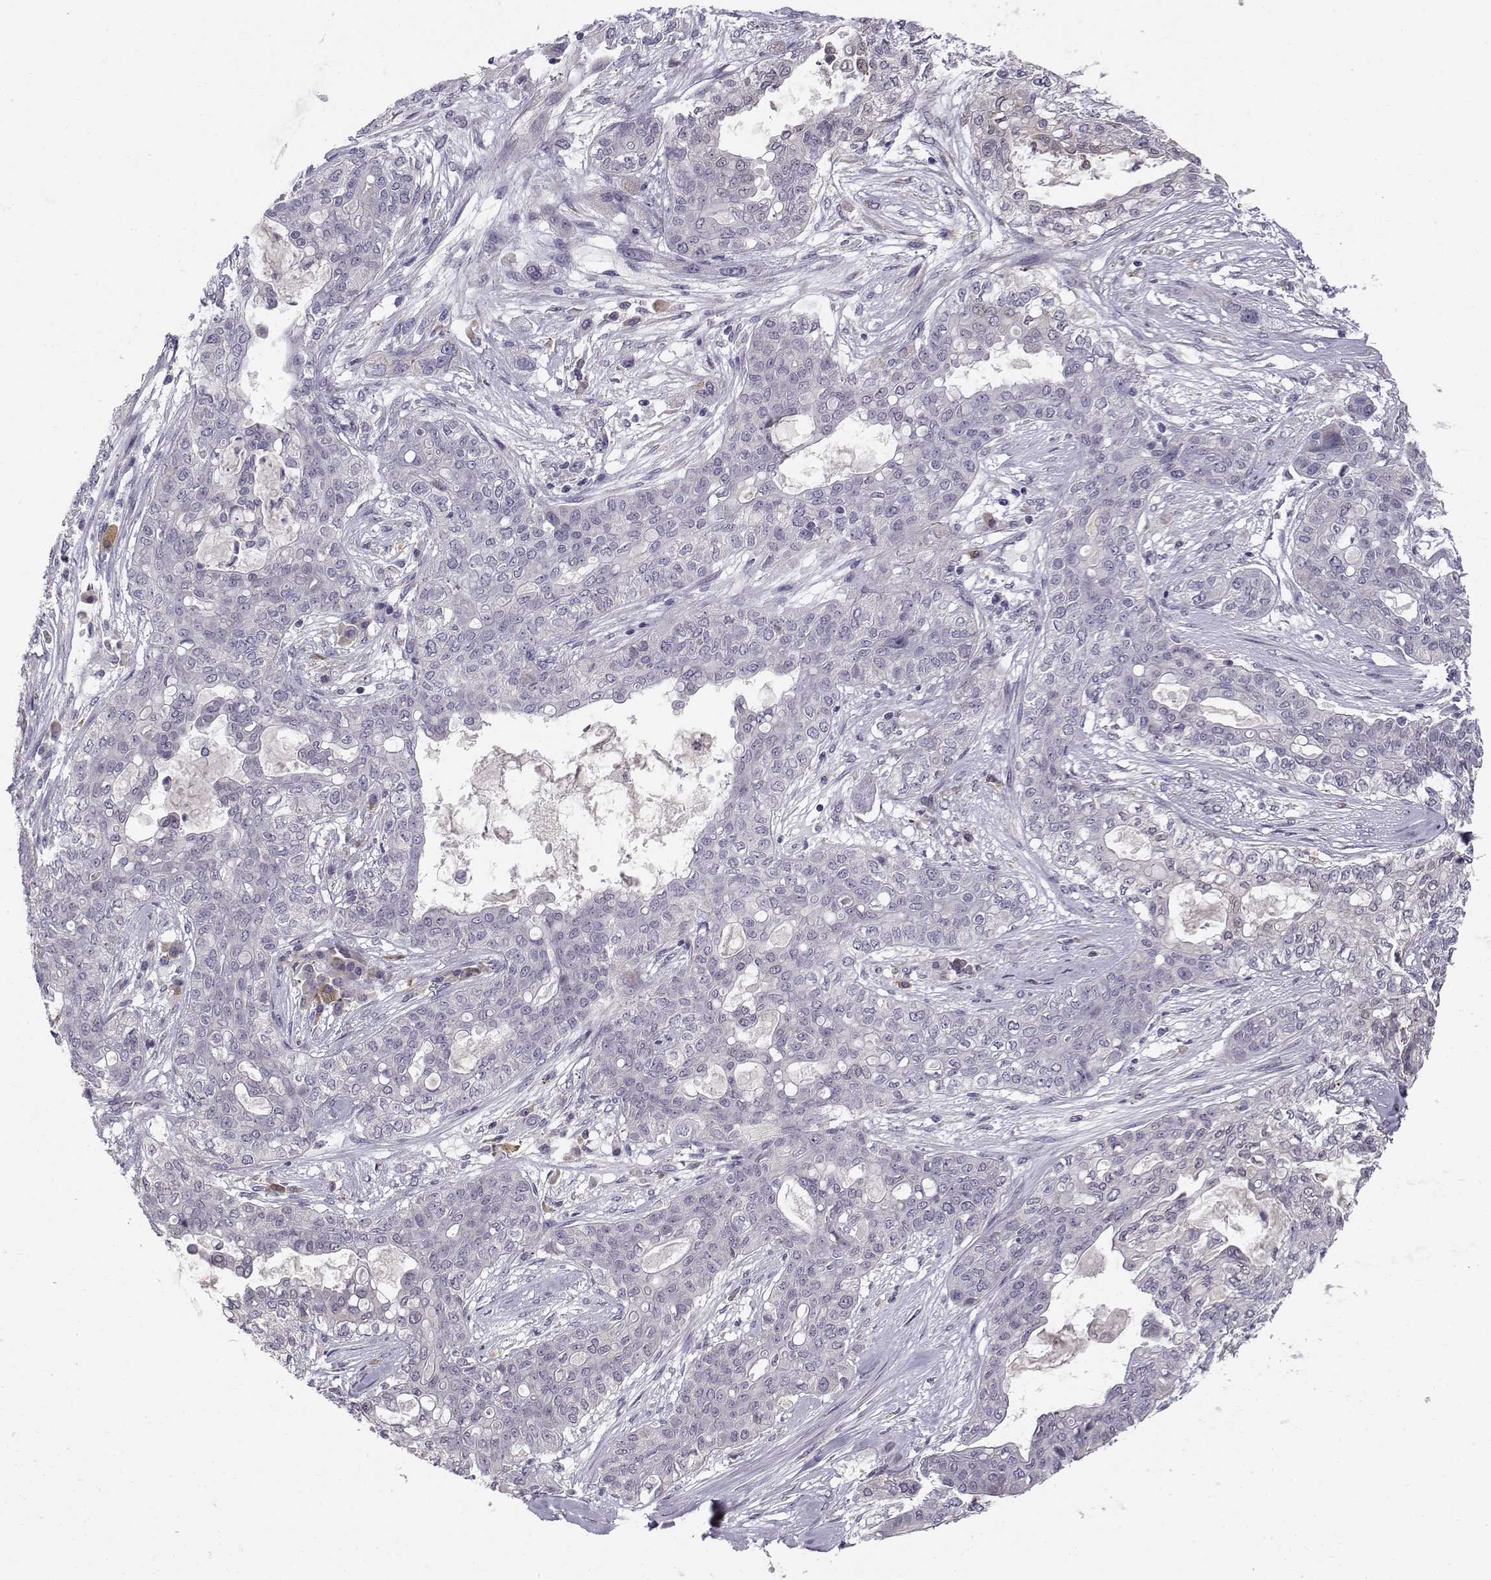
{"staining": {"intensity": "negative", "quantity": "none", "location": "none"}, "tissue": "lung cancer", "cell_type": "Tumor cells", "image_type": "cancer", "snomed": [{"axis": "morphology", "description": "Squamous cell carcinoma, NOS"}, {"axis": "topography", "description": "Lung"}], "caption": "High magnification brightfield microscopy of lung cancer stained with DAB (brown) and counterstained with hematoxylin (blue): tumor cells show no significant staining.", "gene": "ACSL6", "patient": {"sex": "female", "age": 70}}